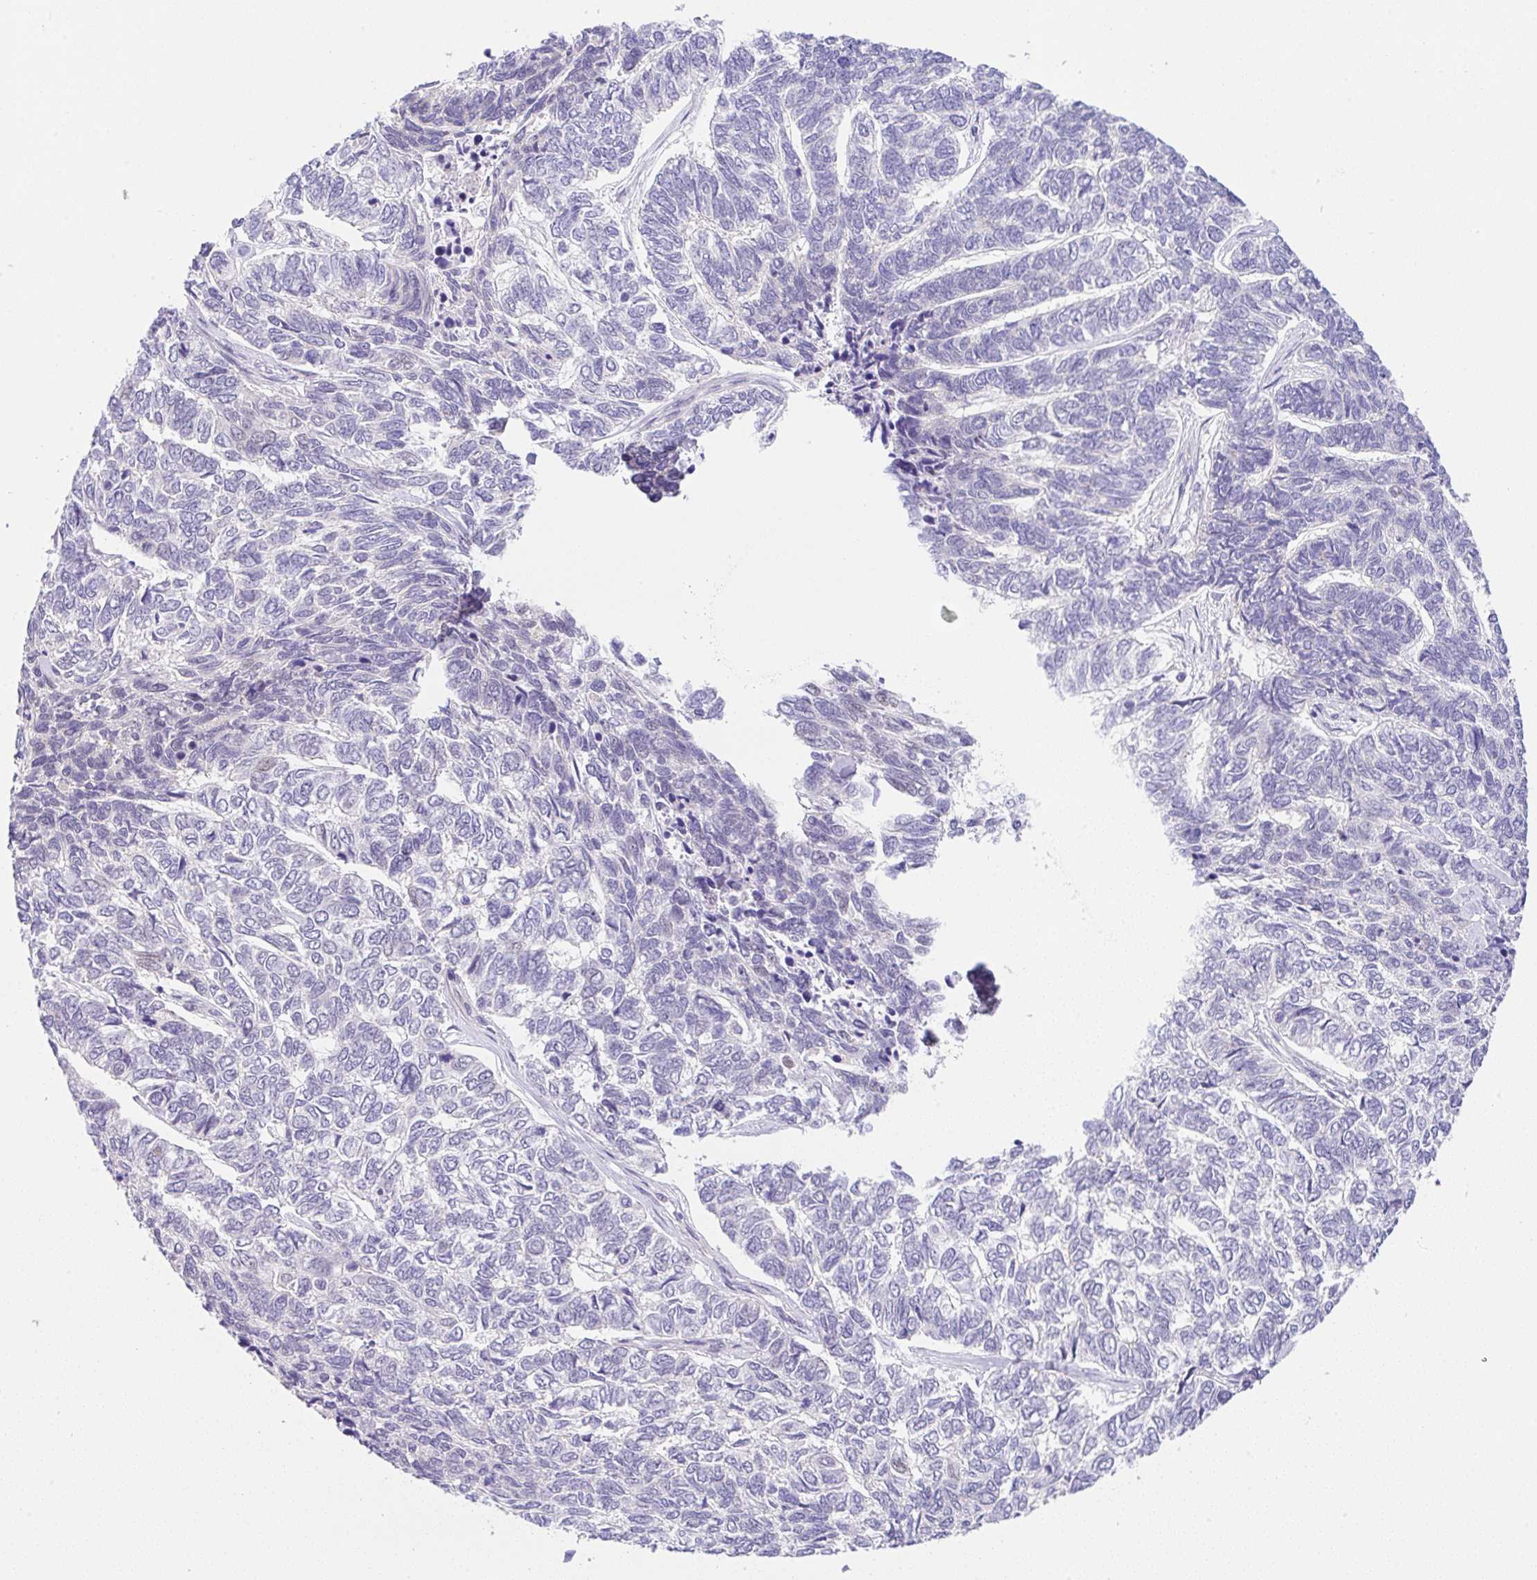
{"staining": {"intensity": "negative", "quantity": "none", "location": "none"}, "tissue": "skin cancer", "cell_type": "Tumor cells", "image_type": "cancer", "snomed": [{"axis": "morphology", "description": "Basal cell carcinoma"}, {"axis": "topography", "description": "Skin"}], "caption": "Human skin basal cell carcinoma stained for a protein using immunohistochemistry reveals no positivity in tumor cells.", "gene": "CGNL1", "patient": {"sex": "female", "age": 65}}